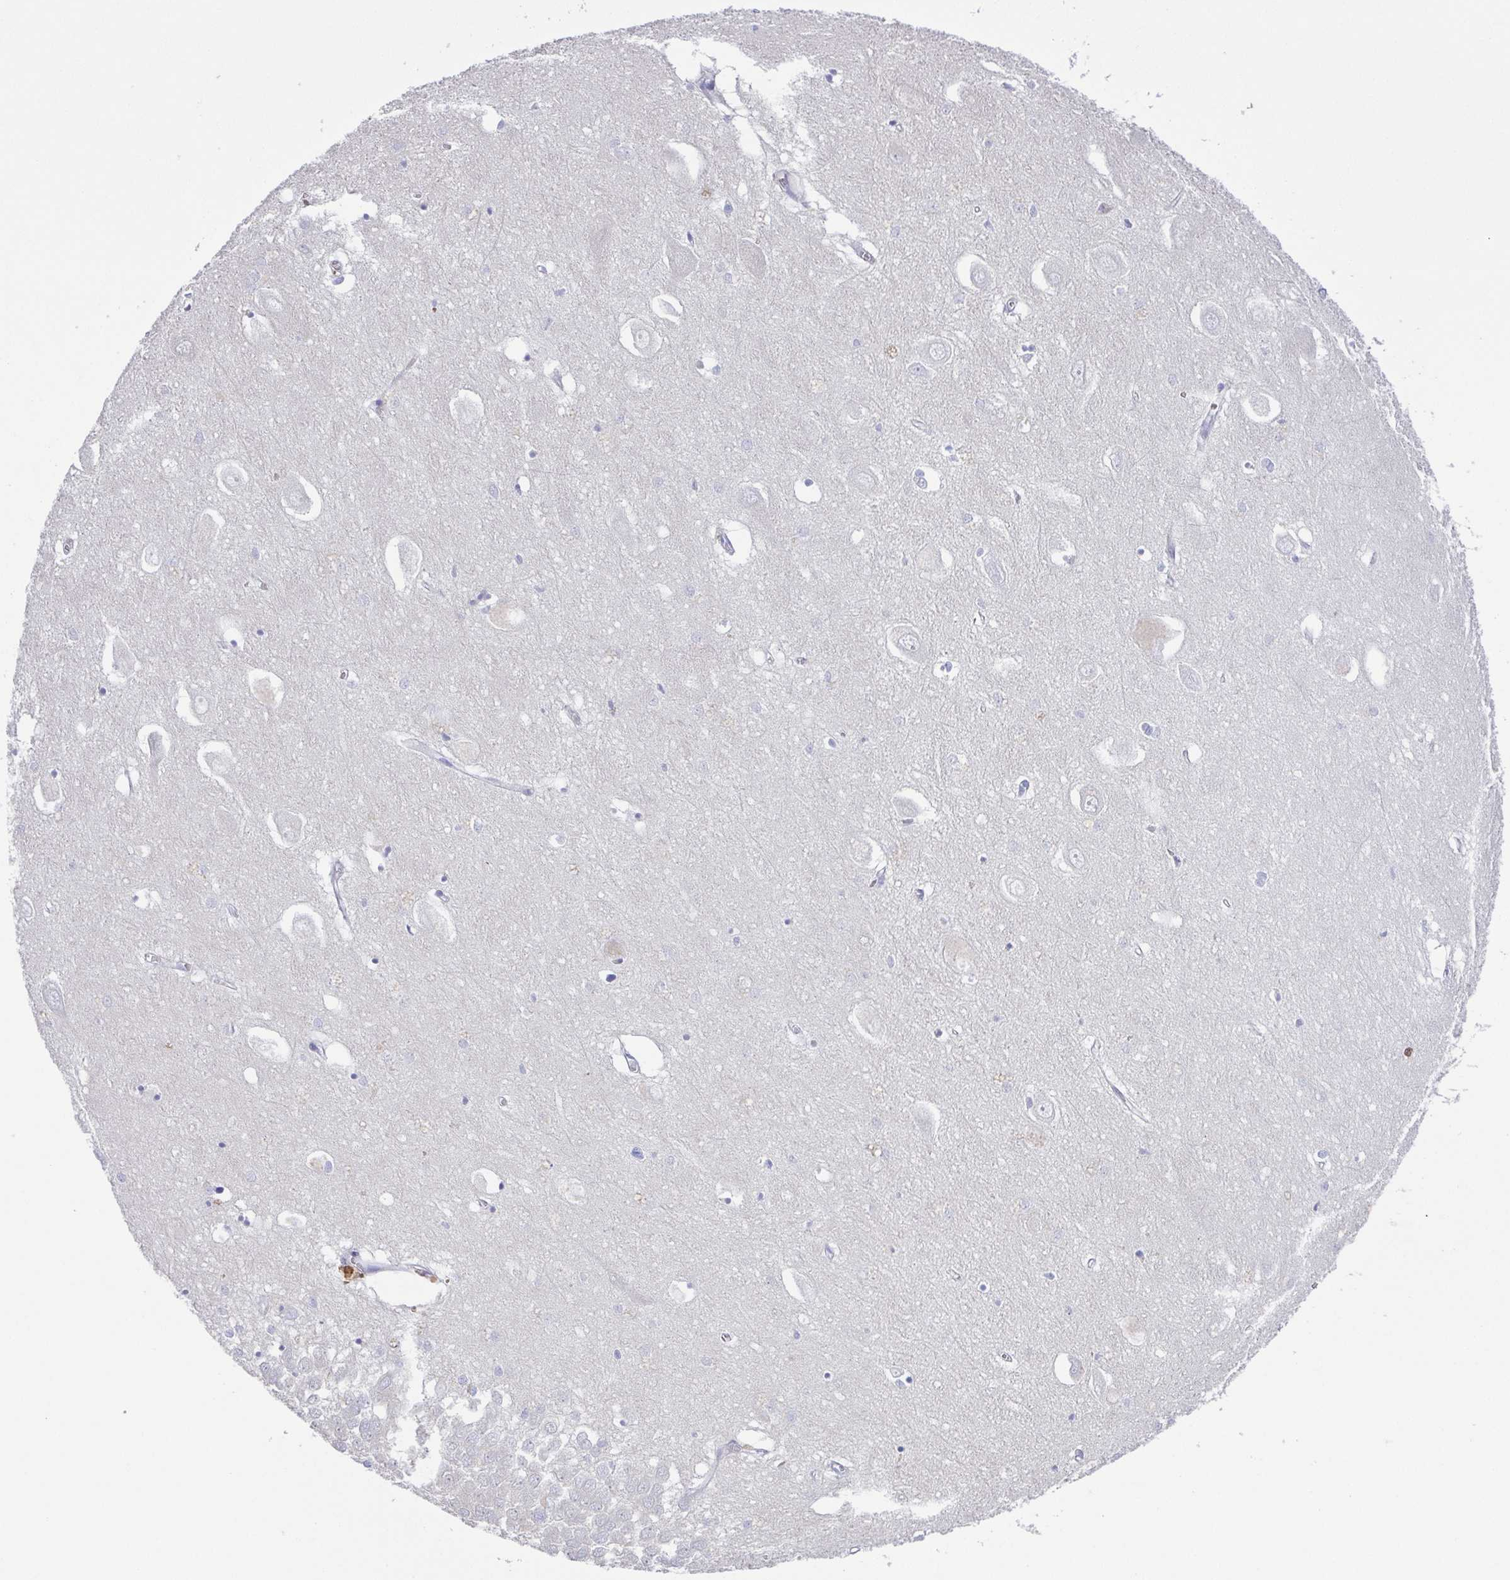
{"staining": {"intensity": "negative", "quantity": "none", "location": "none"}, "tissue": "hippocampus", "cell_type": "Glial cells", "image_type": "normal", "snomed": [{"axis": "morphology", "description": "Normal tissue, NOS"}, {"axis": "topography", "description": "Hippocampus"}], "caption": "The immunohistochemistry photomicrograph has no significant staining in glial cells of hippocampus. (Brightfield microscopy of DAB immunohistochemistry at high magnification).", "gene": "PKDREJ", "patient": {"sex": "female", "age": 64}}